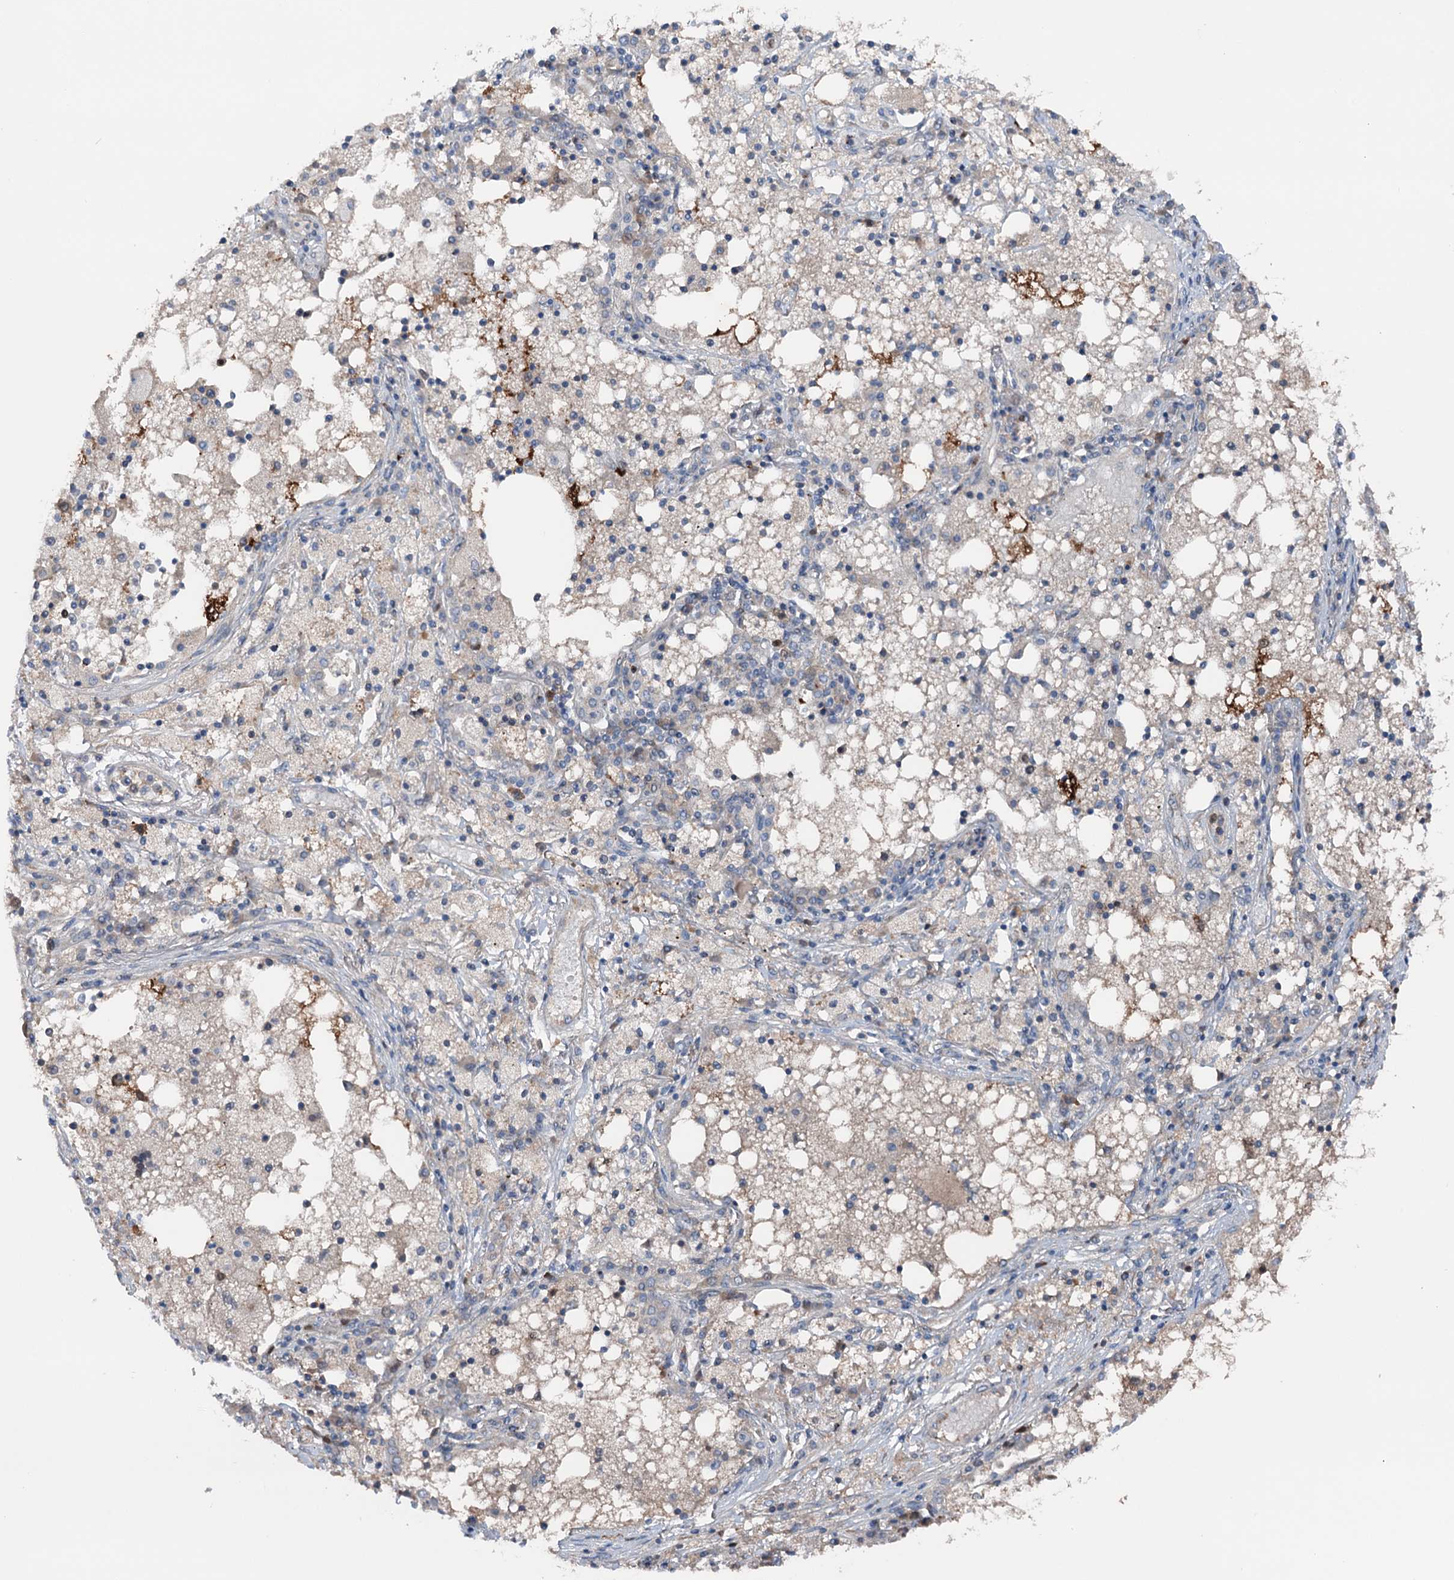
{"staining": {"intensity": "negative", "quantity": "none", "location": "none"}, "tissue": "lung cancer", "cell_type": "Tumor cells", "image_type": "cancer", "snomed": [{"axis": "morphology", "description": "Squamous cell carcinoma, NOS"}, {"axis": "topography", "description": "Lung"}], "caption": "This histopathology image is of lung cancer (squamous cell carcinoma) stained with immunohistochemistry (IHC) to label a protein in brown with the nuclei are counter-stained blue. There is no expression in tumor cells. The staining was performed using DAB (3,3'-diaminobenzidine) to visualize the protein expression in brown, while the nuclei were stained in blue with hematoxylin (Magnification: 20x).", "gene": "NCAPD2", "patient": {"sex": "male", "age": 65}}